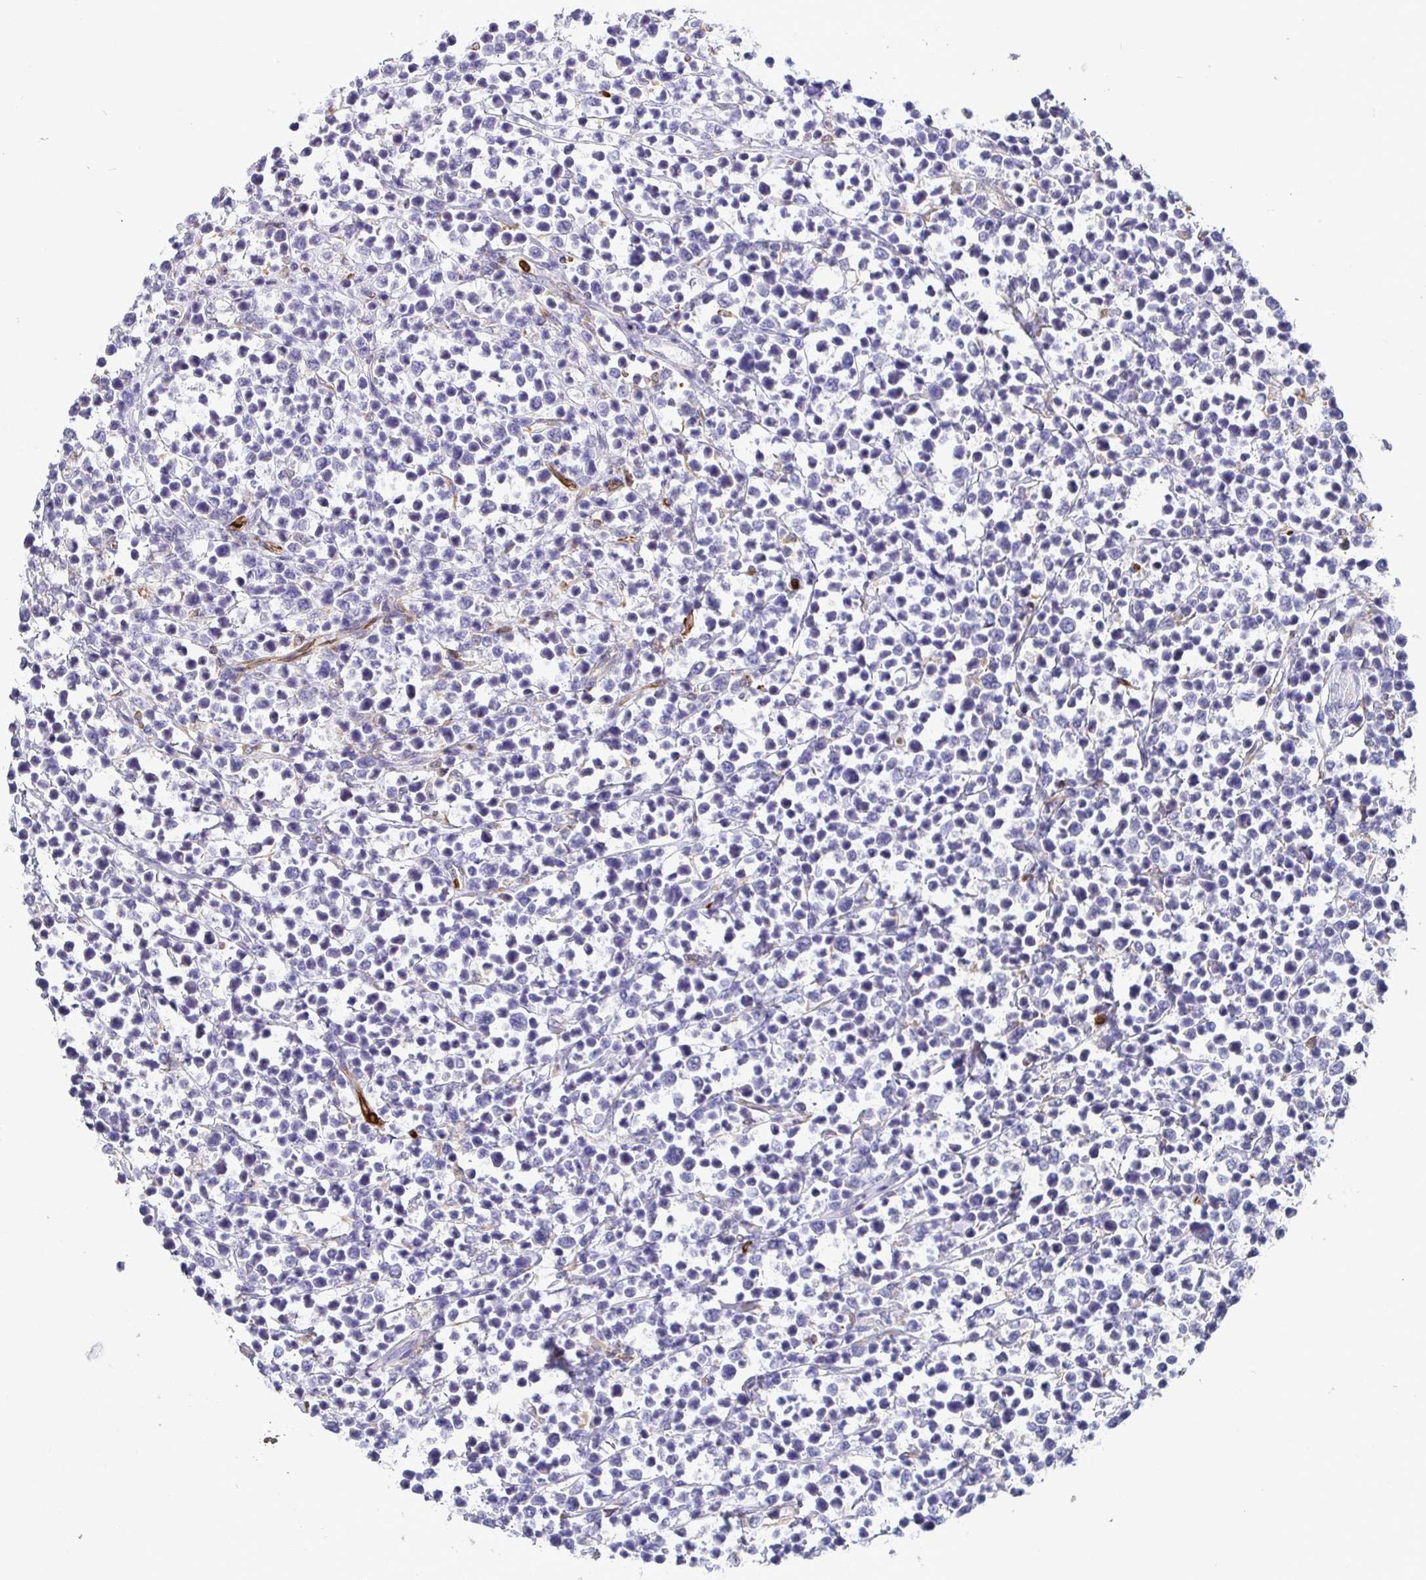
{"staining": {"intensity": "negative", "quantity": "none", "location": "none"}, "tissue": "lymphoma", "cell_type": "Tumor cells", "image_type": "cancer", "snomed": [{"axis": "morphology", "description": "Malignant lymphoma, non-Hodgkin's type, High grade"}, {"axis": "topography", "description": "Soft tissue"}], "caption": "A micrograph of human lymphoma is negative for staining in tumor cells.", "gene": "TP53I11", "patient": {"sex": "female", "age": 56}}